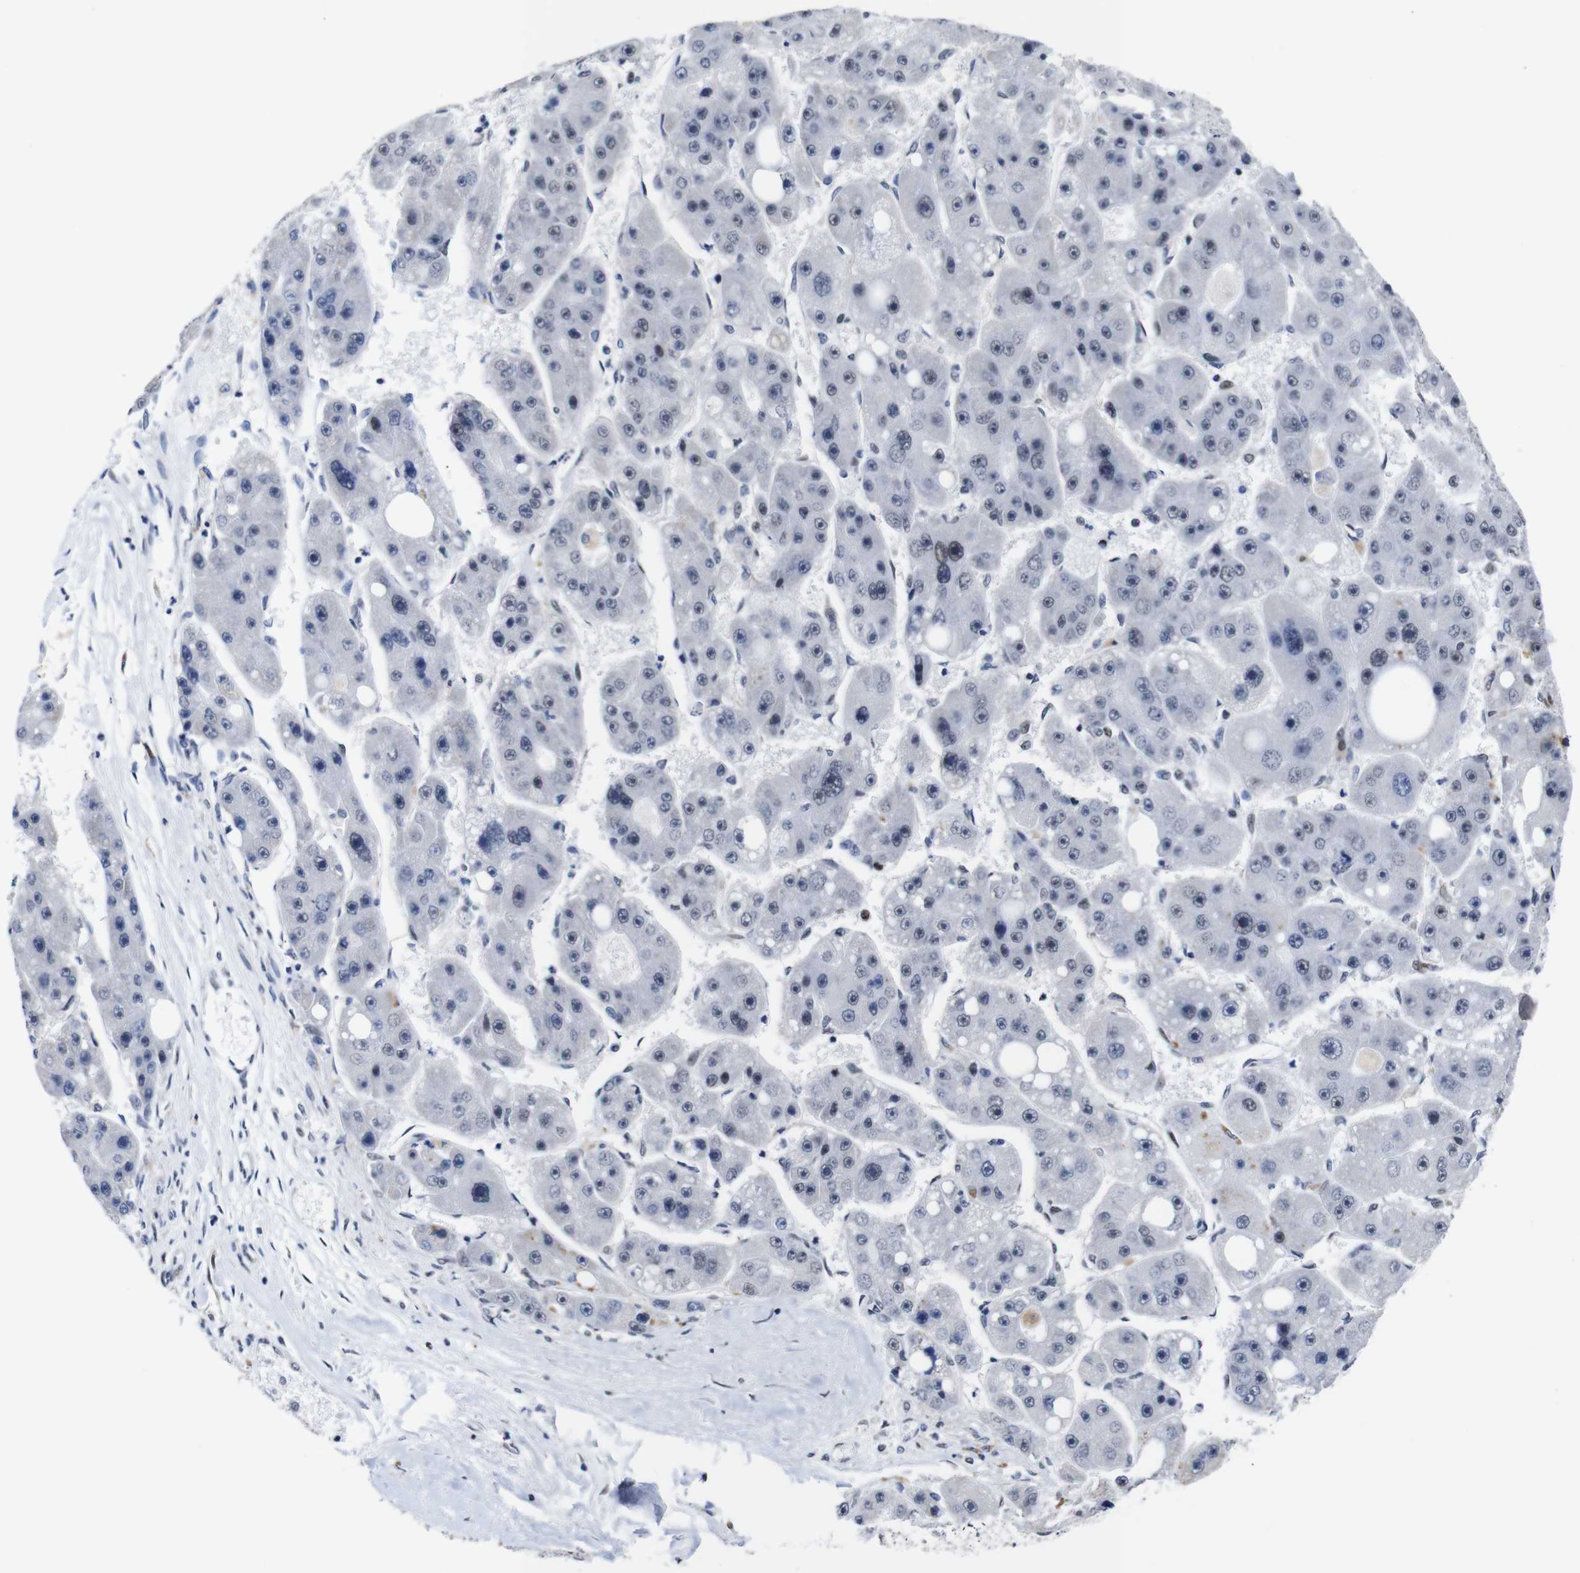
{"staining": {"intensity": "negative", "quantity": "none", "location": "none"}, "tissue": "liver cancer", "cell_type": "Tumor cells", "image_type": "cancer", "snomed": [{"axis": "morphology", "description": "Carcinoma, Hepatocellular, NOS"}, {"axis": "topography", "description": "Liver"}], "caption": "Immunohistochemistry of liver cancer (hepatocellular carcinoma) reveals no expression in tumor cells. (DAB immunohistochemistry (IHC) visualized using brightfield microscopy, high magnification).", "gene": "GATA6", "patient": {"sex": "female", "age": 61}}